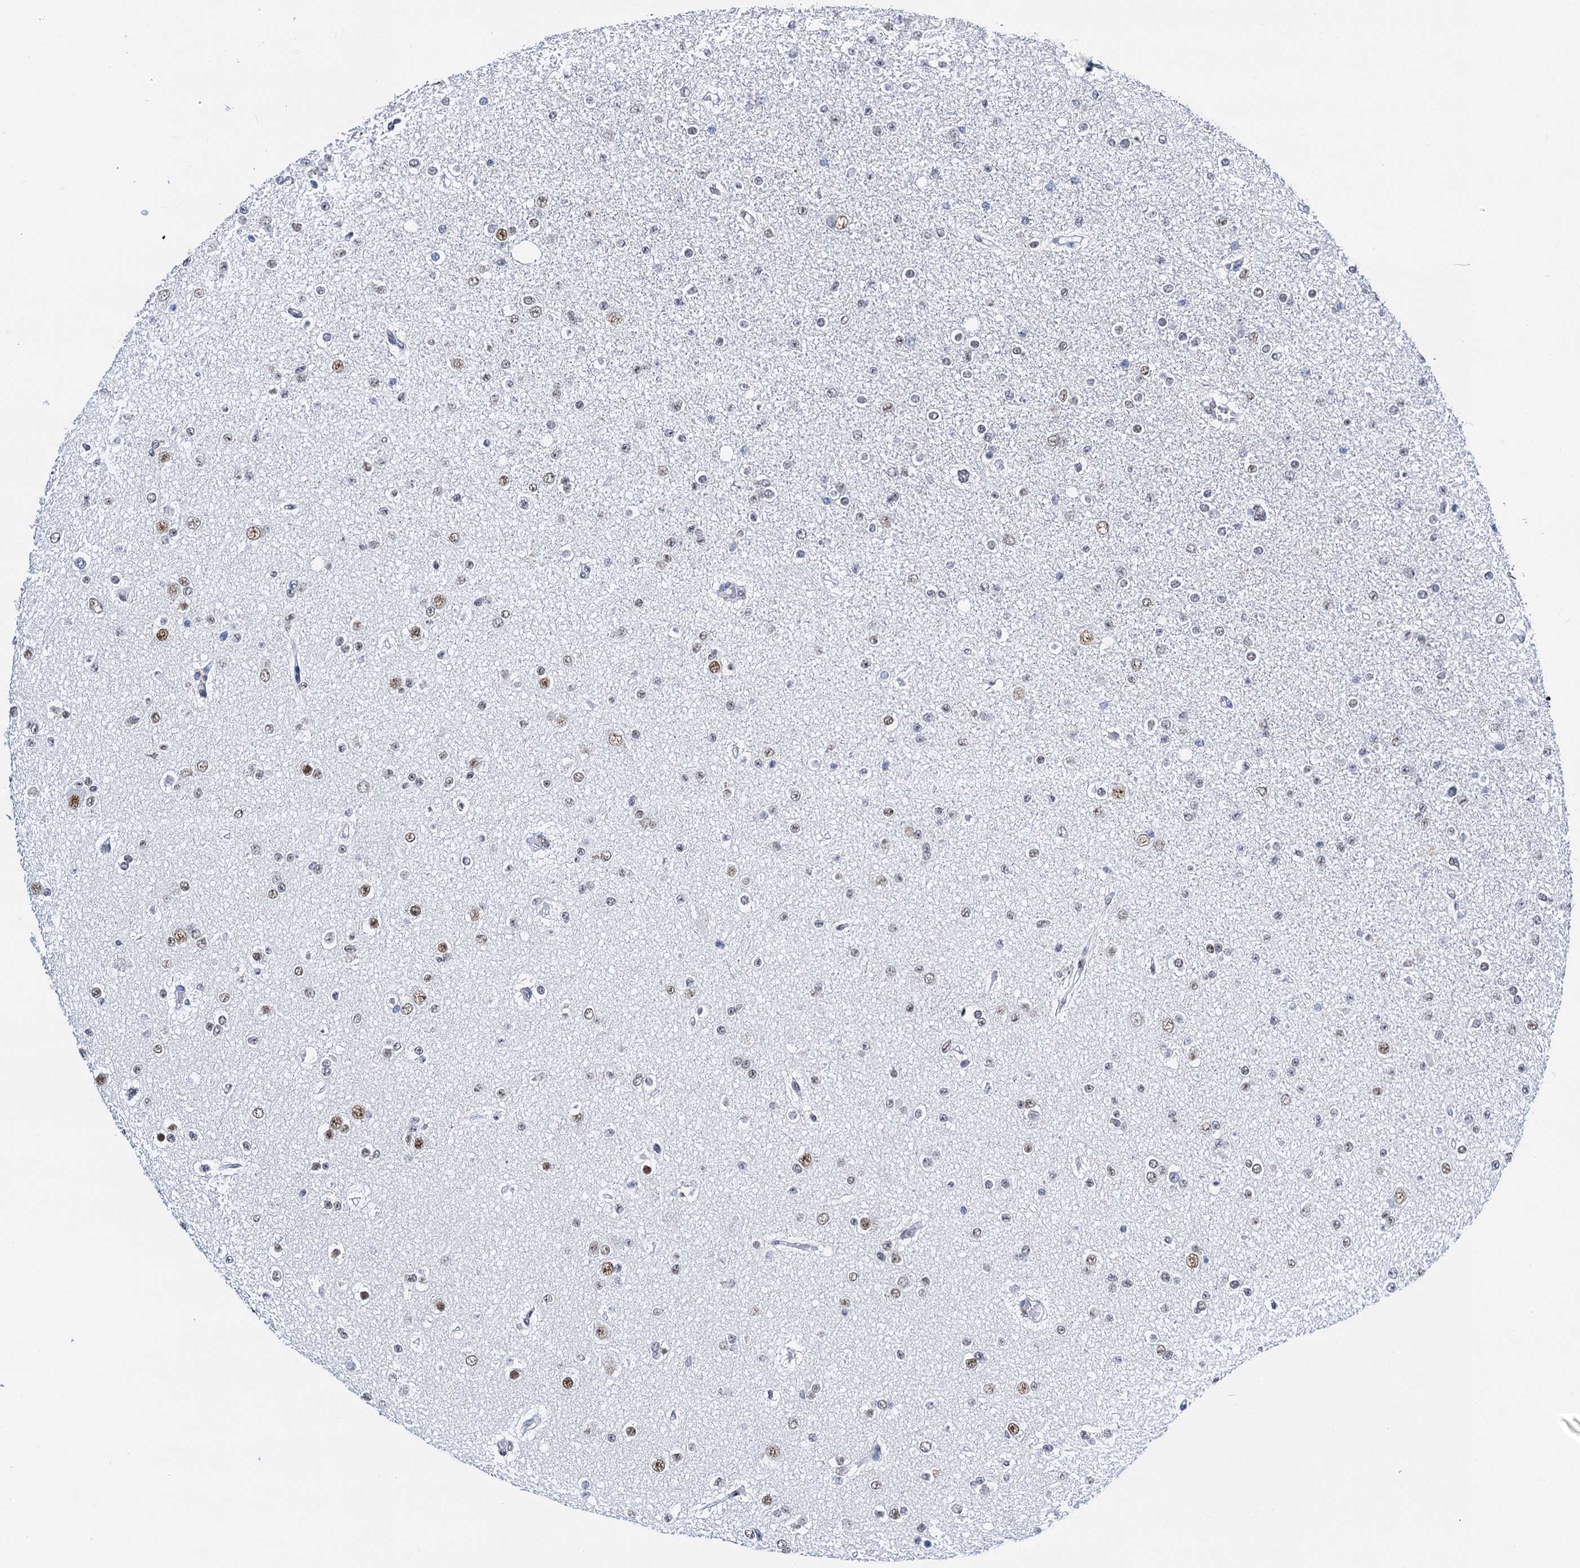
{"staining": {"intensity": "weak", "quantity": "<25%", "location": "nuclear"}, "tissue": "glioma", "cell_type": "Tumor cells", "image_type": "cancer", "snomed": [{"axis": "morphology", "description": "Glioma, malignant, Low grade"}, {"axis": "topography", "description": "Brain"}], "caption": "Immunohistochemistry photomicrograph of human glioma stained for a protein (brown), which exhibits no expression in tumor cells. Nuclei are stained in blue.", "gene": "SLTM", "patient": {"sex": "female", "age": 22}}